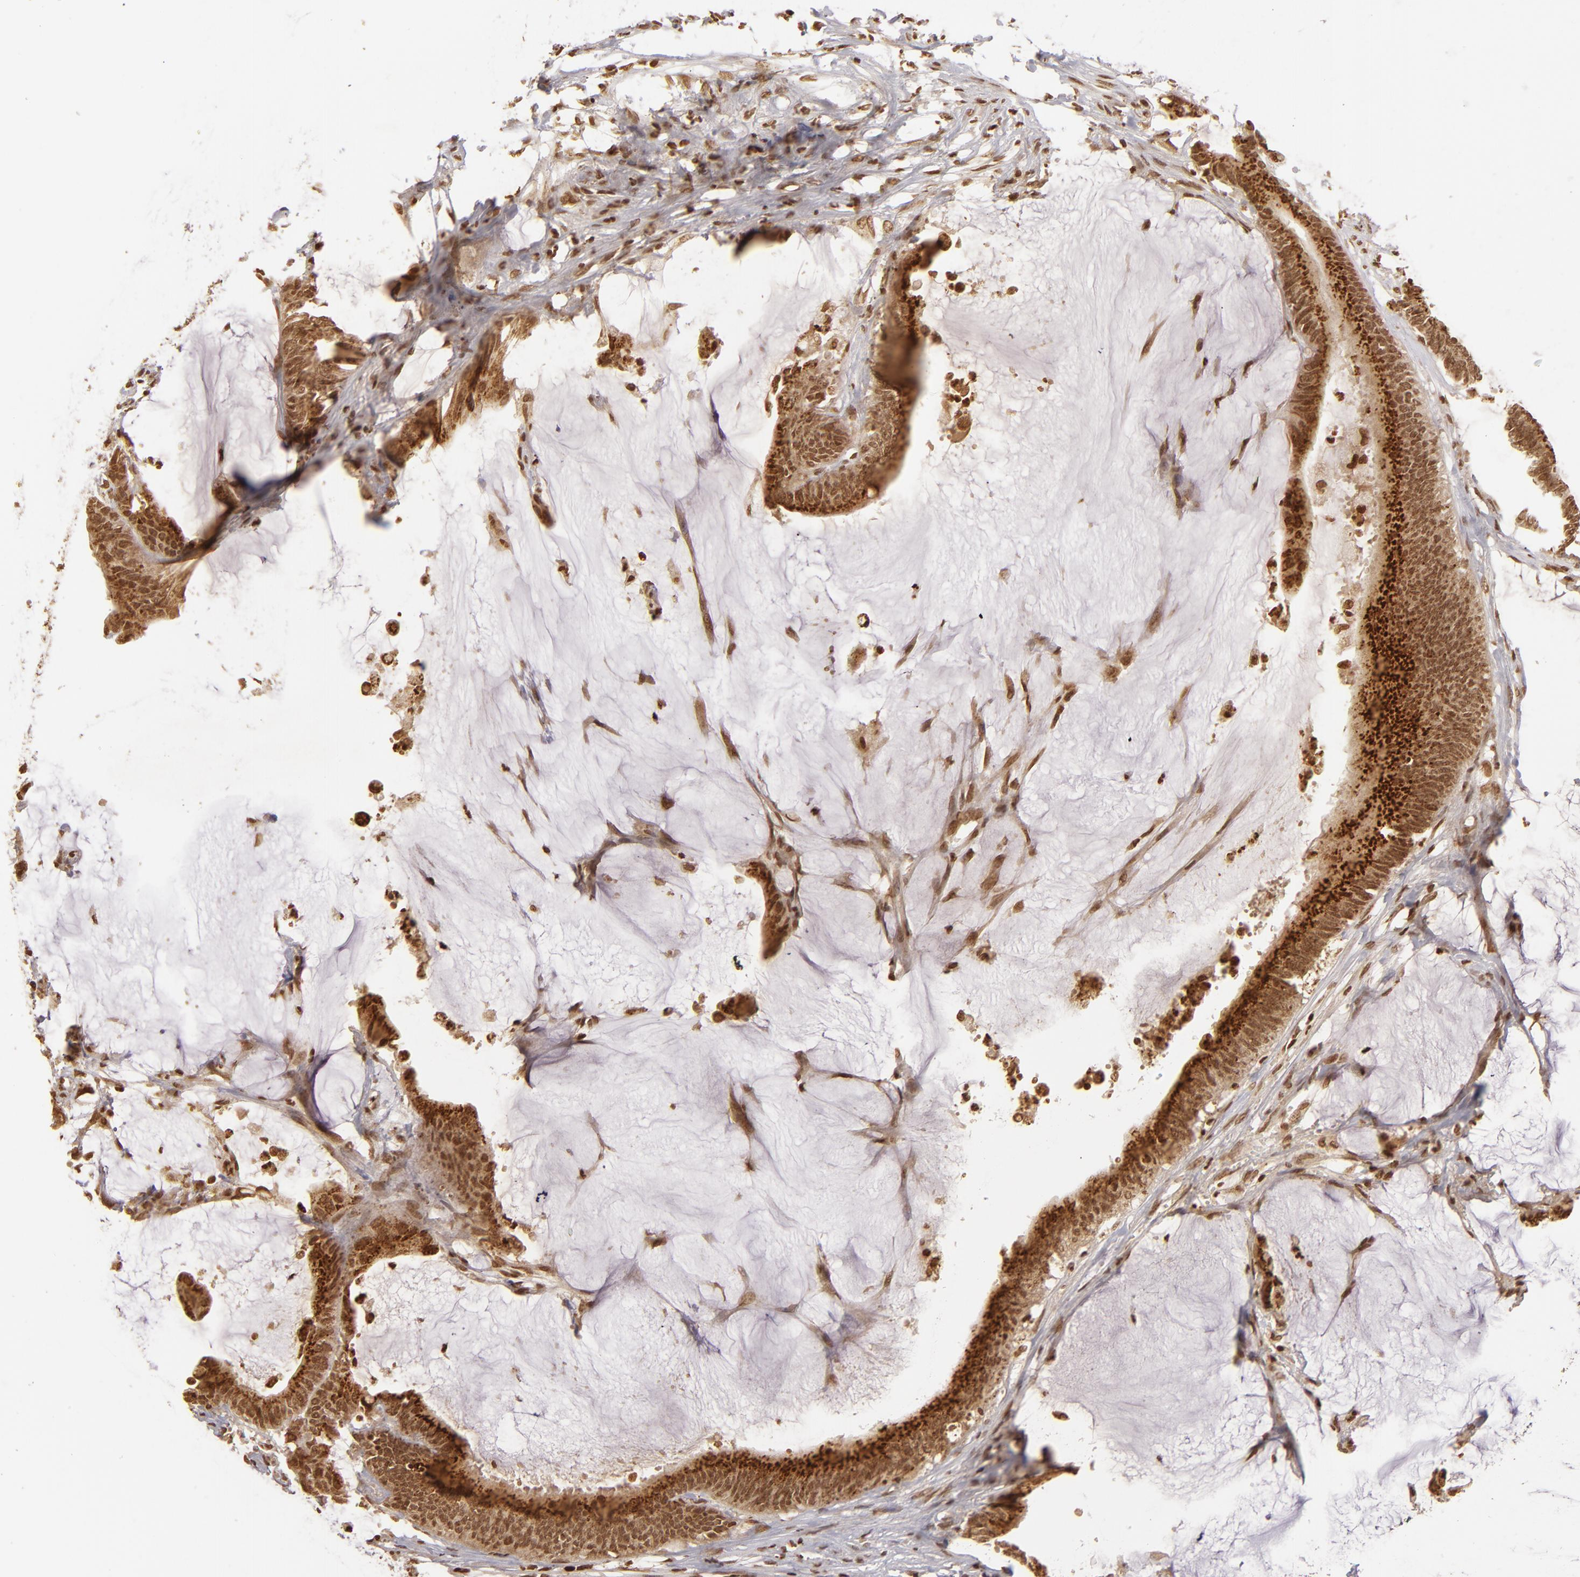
{"staining": {"intensity": "strong", "quantity": ">75%", "location": "cytoplasmic/membranous,nuclear"}, "tissue": "colorectal cancer", "cell_type": "Tumor cells", "image_type": "cancer", "snomed": [{"axis": "morphology", "description": "Adenocarcinoma, NOS"}, {"axis": "topography", "description": "Rectum"}], "caption": "The photomicrograph shows a brown stain indicating the presence of a protein in the cytoplasmic/membranous and nuclear of tumor cells in adenocarcinoma (colorectal).", "gene": "CUL3", "patient": {"sex": "female", "age": 66}}